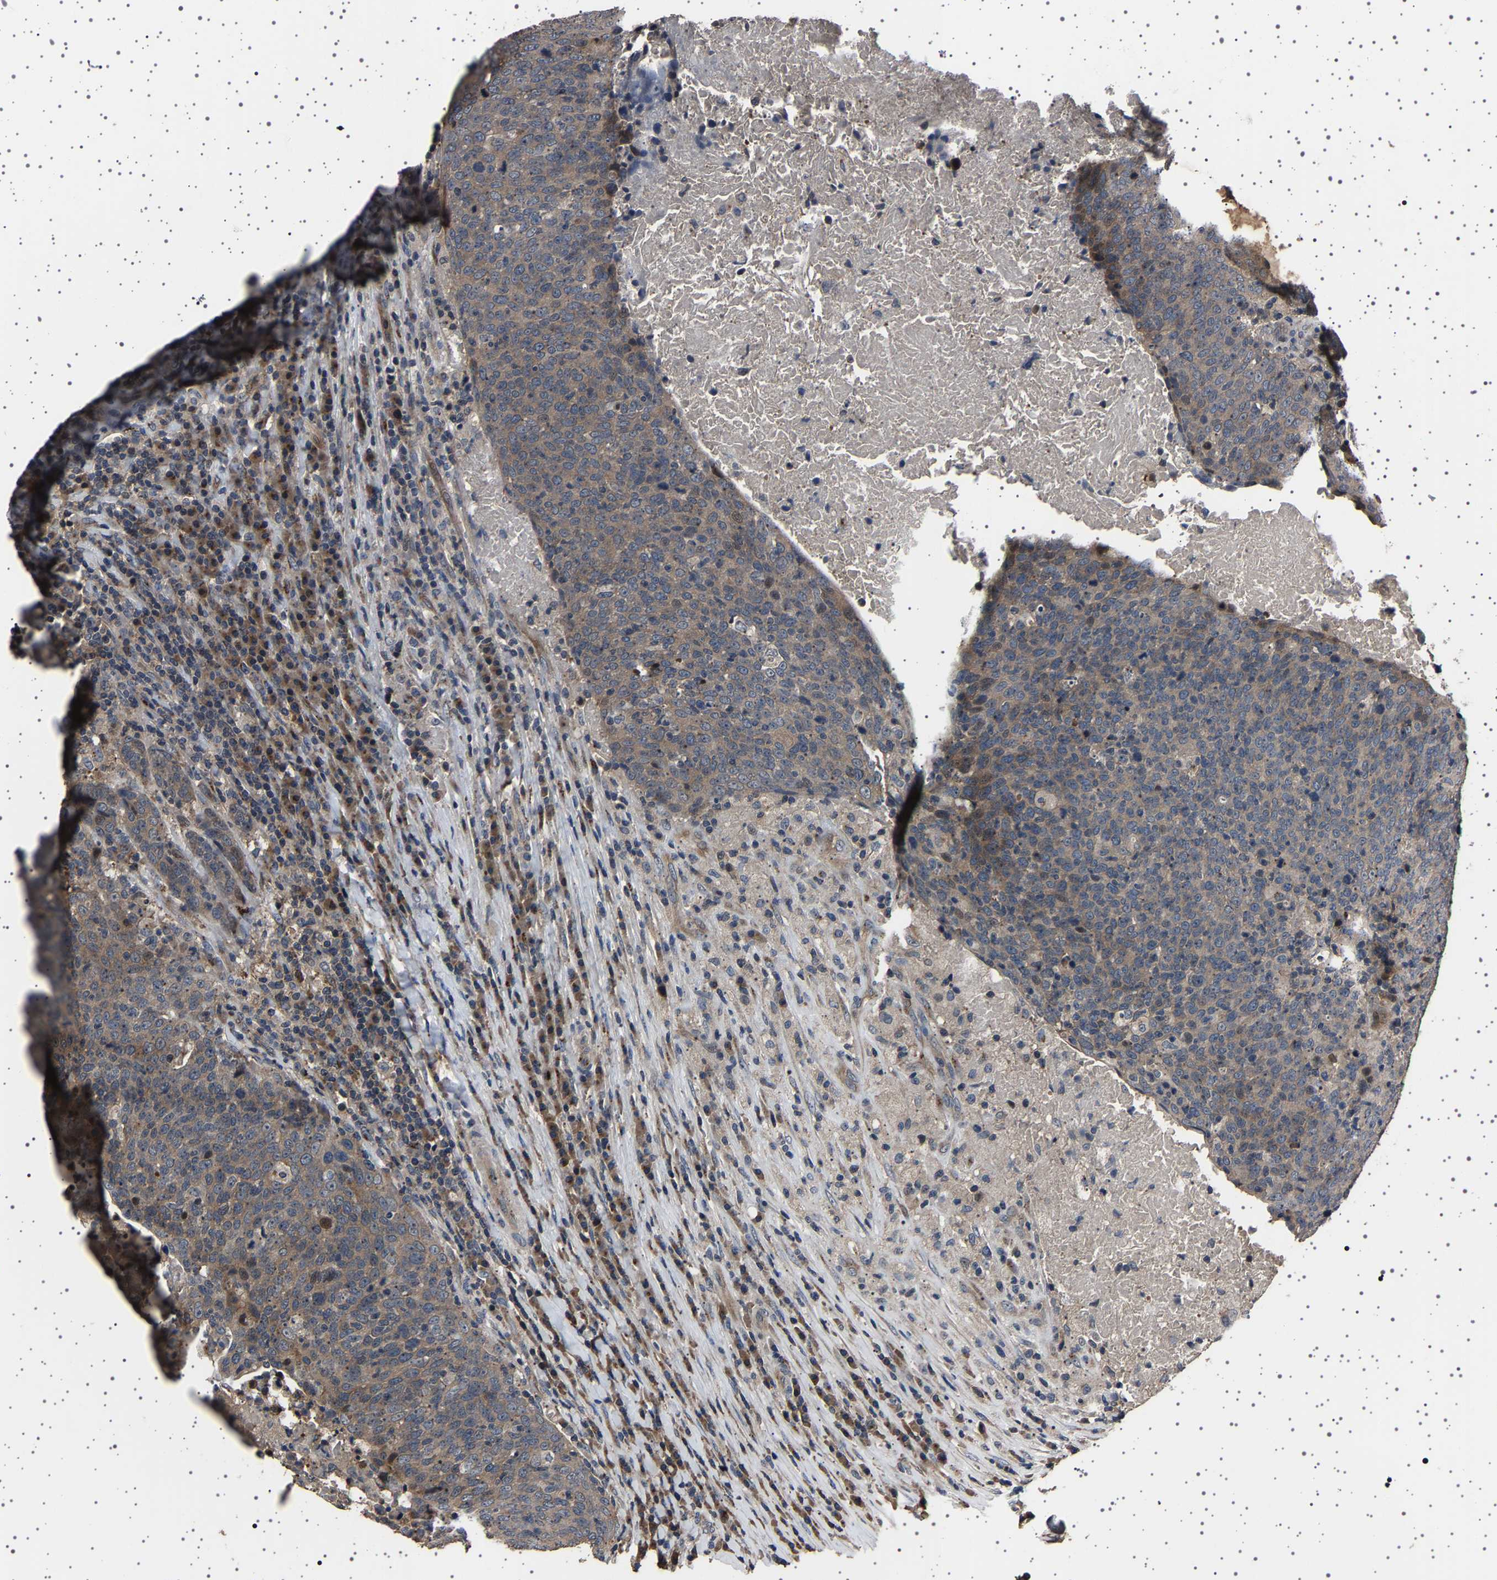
{"staining": {"intensity": "moderate", "quantity": ">75%", "location": "cytoplasmic/membranous"}, "tissue": "head and neck cancer", "cell_type": "Tumor cells", "image_type": "cancer", "snomed": [{"axis": "morphology", "description": "Squamous cell carcinoma, NOS"}, {"axis": "morphology", "description": "Squamous cell carcinoma, metastatic, NOS"}, {"axis": "topography", "description": "Lymph node"}, {"axis": "topography", "description": "Head-Neck"}], "caption": "There is medium levels of moderate cytoplasmic/membranous expression in tumor cells of squamous cell carcinoma (head and neck), as demonstrated by immunohistochemical staining (brown color).", "gene": "NCKAP1", "patient": {"sex": "male", "age": 62}}